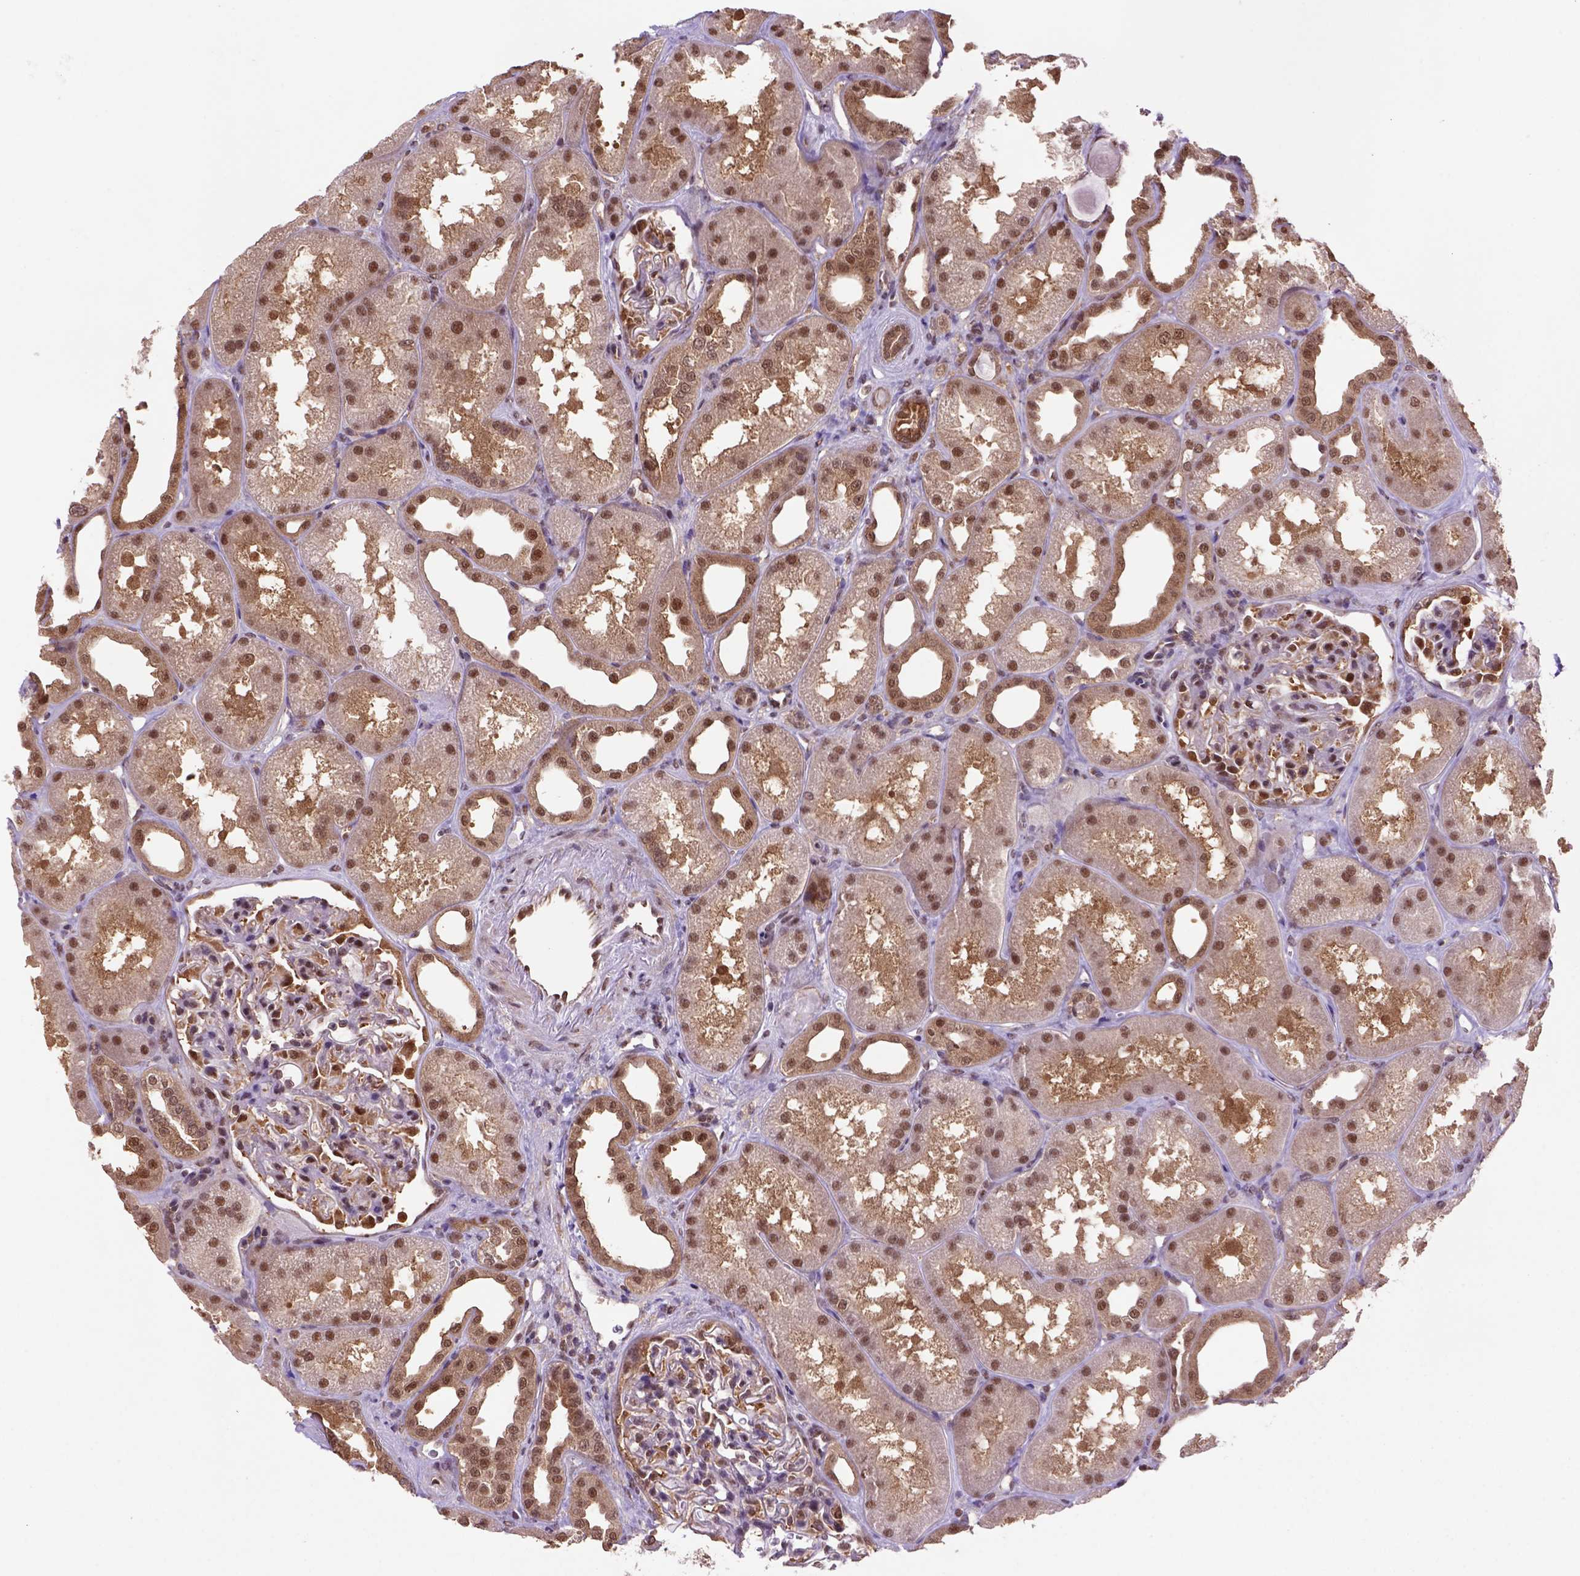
{"staining": {"intensity": "strong", "quantity": "25%-75%", "location": "cytoplasmic/membranous,nuclear"}, "tissue": "kidney", "cell_type": "Cells in glomeruli", "image_type": "normal", "snomed": [{"axis": "morphology", "description": "Normal tissue, NOS"}, {"axis": "topography", "description": "Kidney"}], "caption": "A high amount of strong cytoplasmic/membranous,nuclear staining is present in about 25%-75% of cells in glomeruli in unremarkable kidney.", "gene": "PSMC2", "patient": {"sex": "male", "age": 61}}